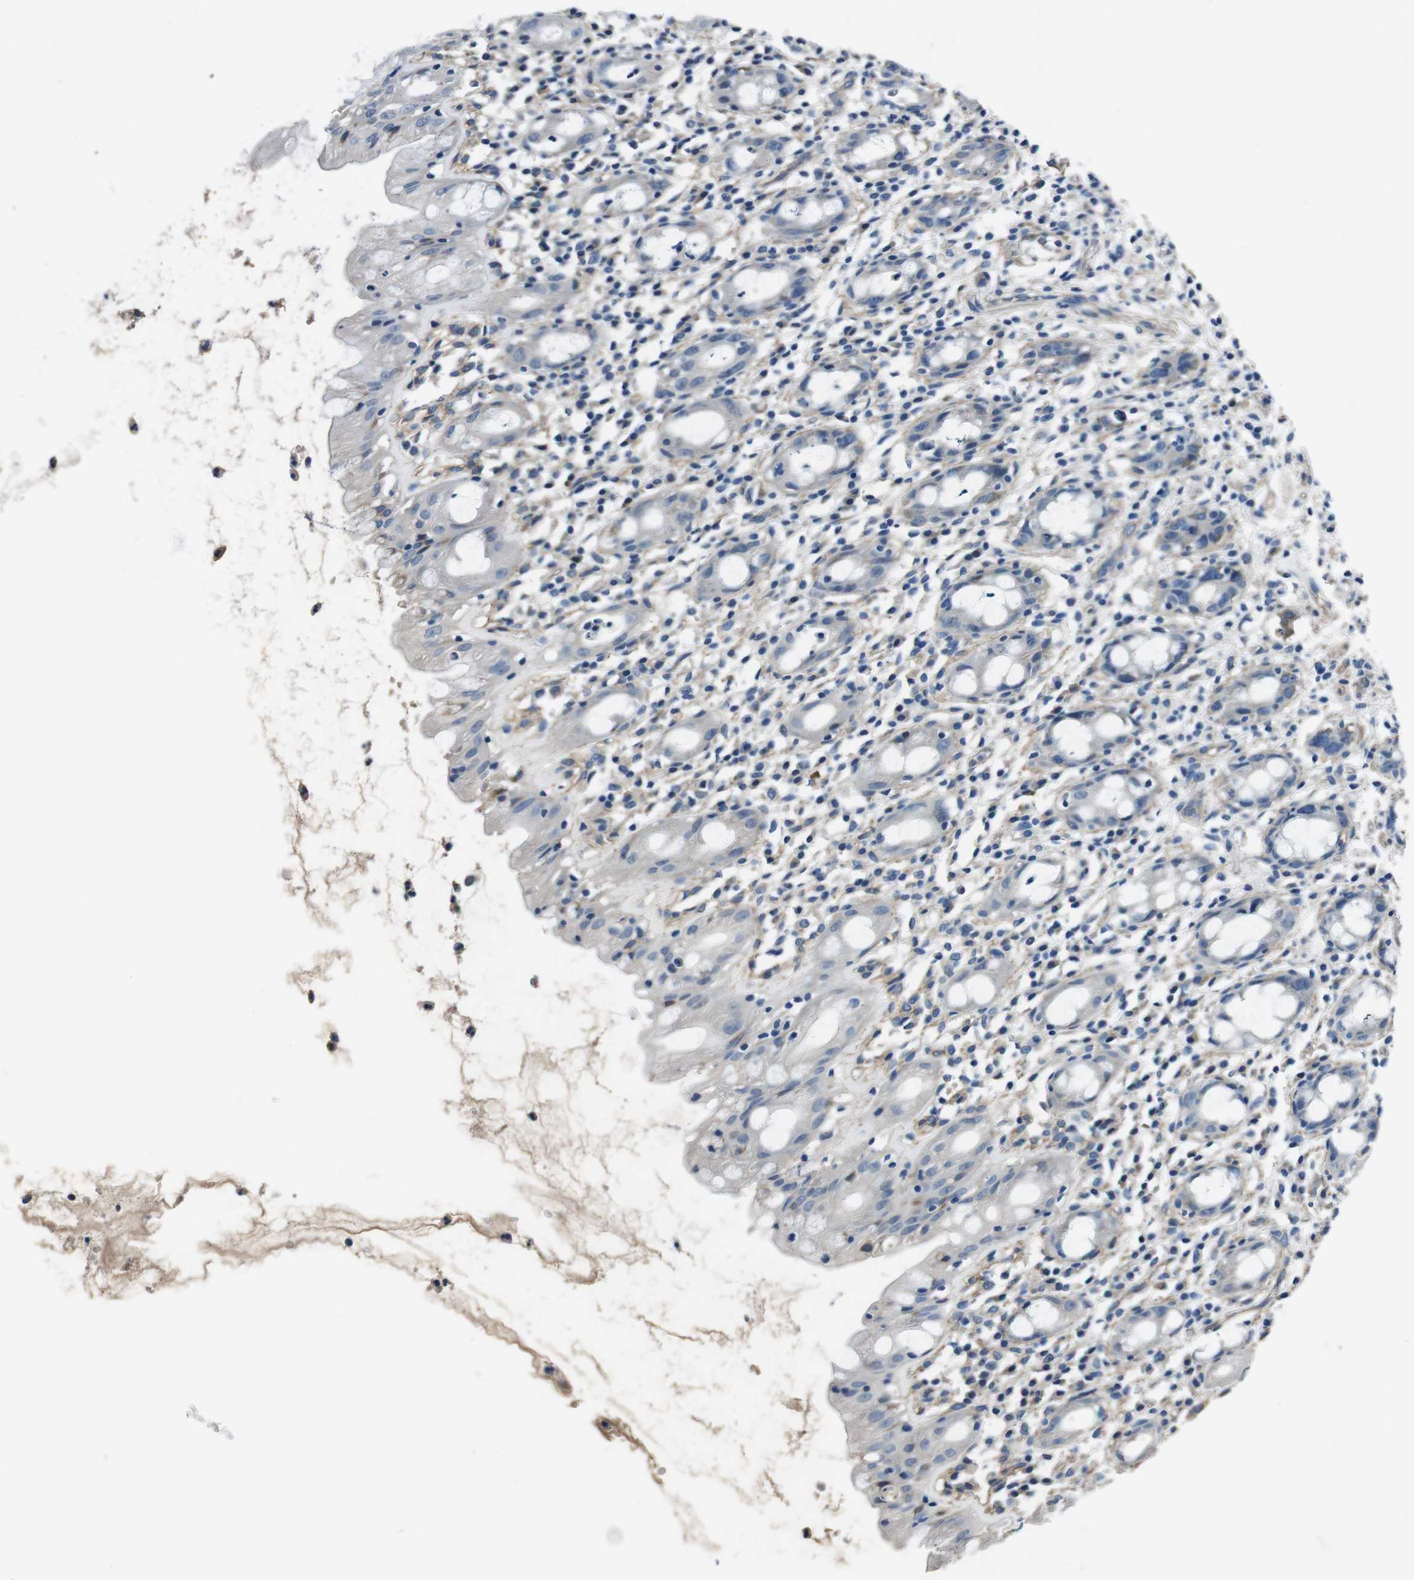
{"staining": {"intensity": "negative", "quantity": "none", "location": "none"}, "tissue": "rectum", "cell_type": "Glandular cells", "image_type": "normal", "snomed": [{"axis": "morphology", "description": "Normal tissue, NOS"}, {"axis": "topography", "description": "Rectum"}], "caption": "This is an immunohistochemistry (IHC) histopathology image of benign rectum. There is no positivity in glandular cells.", "gene": "CASQ1", "patient": {"sex": "male", "age": 44}}